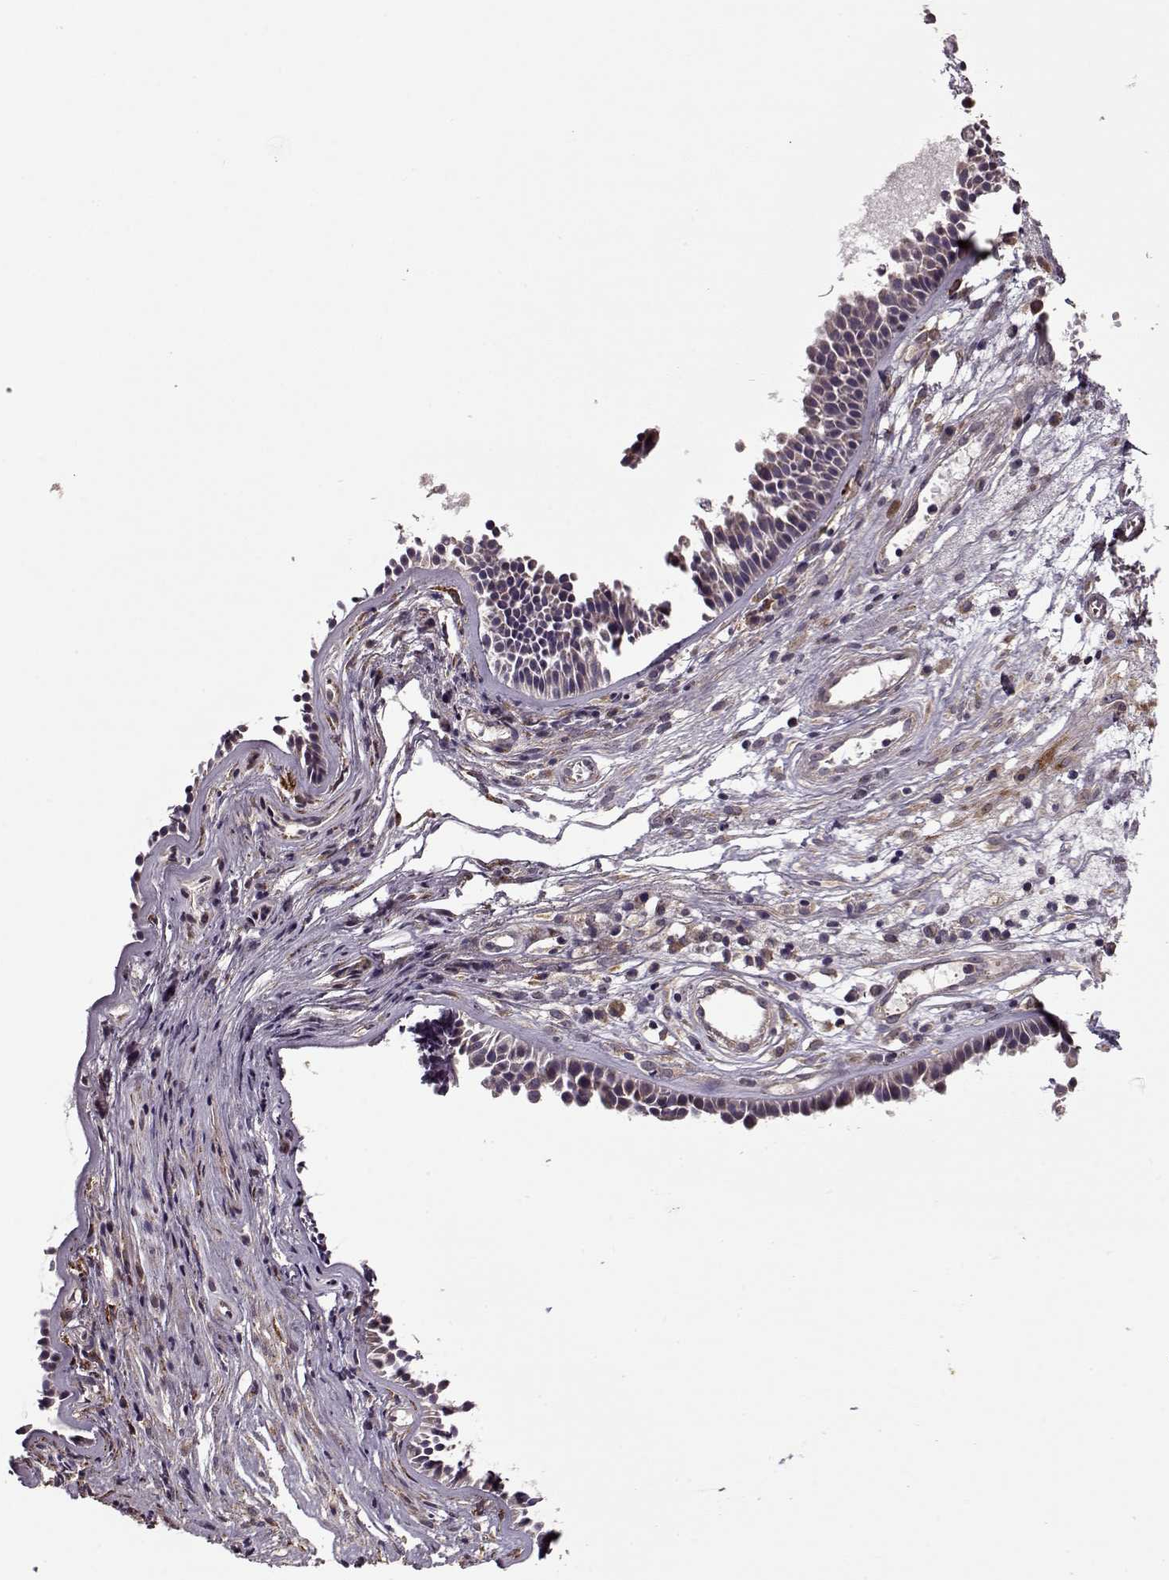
{"staining": {"intensity": "negative", "quantity": "none", "location": "none"}, "tissue": "nasopharynx", "cell_type": "Respiratory epithelial cells", "image_type": "normal", "snomed": [{"axis": "morphology", "description": "Normal tissue, NOS"}, {"axis": "topography", "description": "Nasopharynx"}], "caption": "This micrograph is of benign nasopharynx stained with immunohistochemistry to label a protein in brown with the nuclei are counter-stained blue. There is no staining in respiratory epithelial cells. The staining is performed using DAB (3,3'-diaminobenzidine) brown chromogen with nuclei counter-stained in using hematoxylin.", "gene": "IMMP1L", "patient": {"sex": "male", "age": 31}}